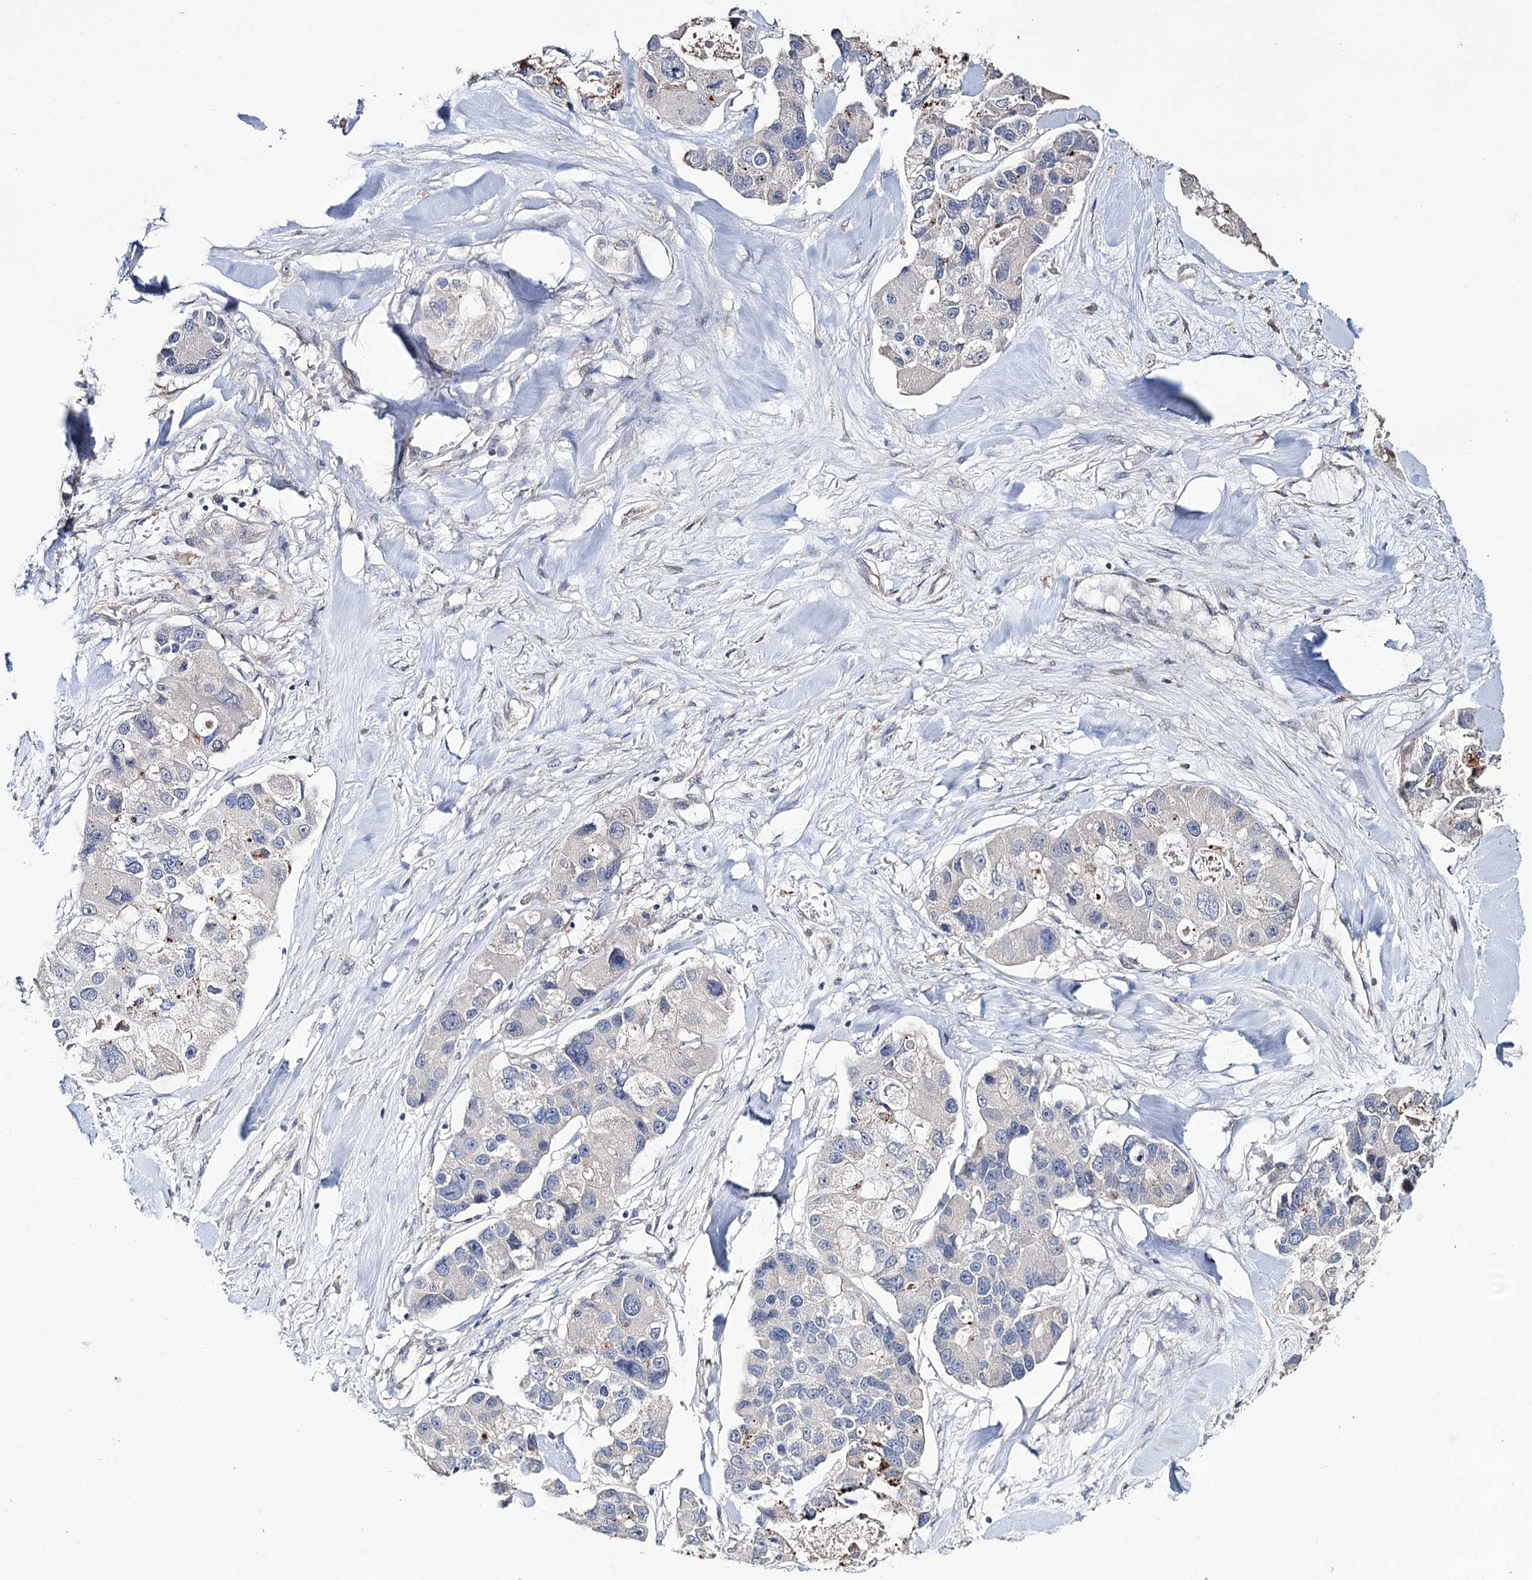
{"staining": {"intensity": "negative", "quantity": "none", "location": "none"}, "tissue": "lung cancer", "cell_type": "Tumor cells", "image_type": "cancer", "snomed": [{"axis": "morphology", "description": "Adenocarcinoma, NOS"}, {"axis": "topography", "description": "Lung"}], "caption": "High magnification brightfield microscopy of lung cancer (adenocarcinoma) stained with DAB (3,3'-diaminobenzidine) (brown) and counterstained with hematoxylin (blue): tumor cells show no significant positivity.", "gene": "EPB41L5", "patient": {"sex": "female", "age": 54}}